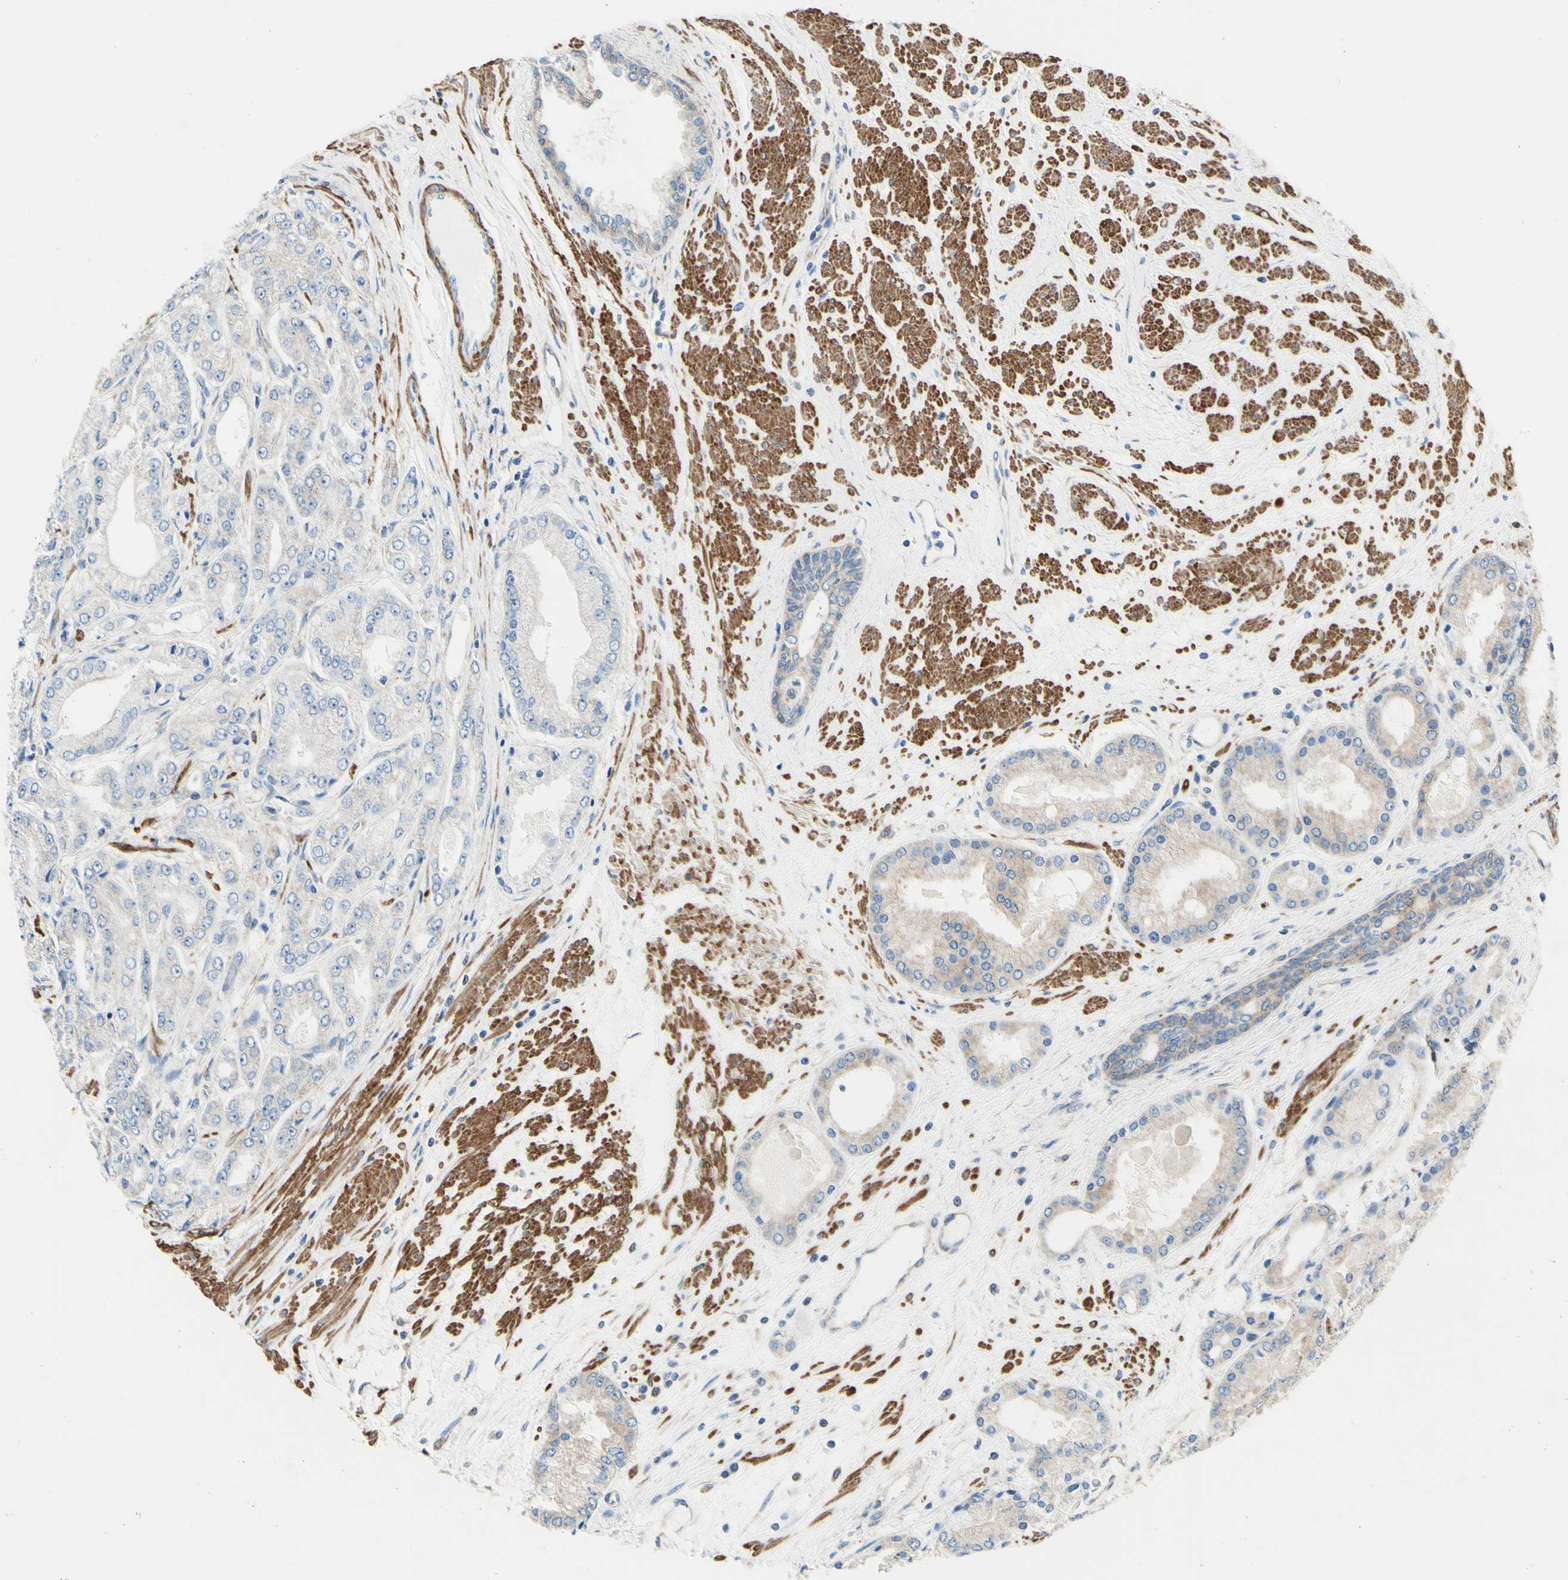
{"staining": {"intensity": "weak", "quantity": "<25%", "location": "cytoplasmic/membranous"}, "tissue": "prostate cancer", "cell_type": "Tumor cells", "image_type": "cancer", "snomed": [{"axis": "morphology", "description": "Adenocarcinoma, High grade"}, {"axis": "topography", "description": "Prostate"}], "caption": "A high-resolution image shows immunohistochemistry staining of prostate adenocarcinoma (high-grade), which demonstrates no significant positivity in tumor cells. (Brightfield microscopy of DAB (3,3'-diaminobenzidine) IHC at high magnification).", "gene": "RETREG2", "patient": {"sex": "male", "age": 59}}